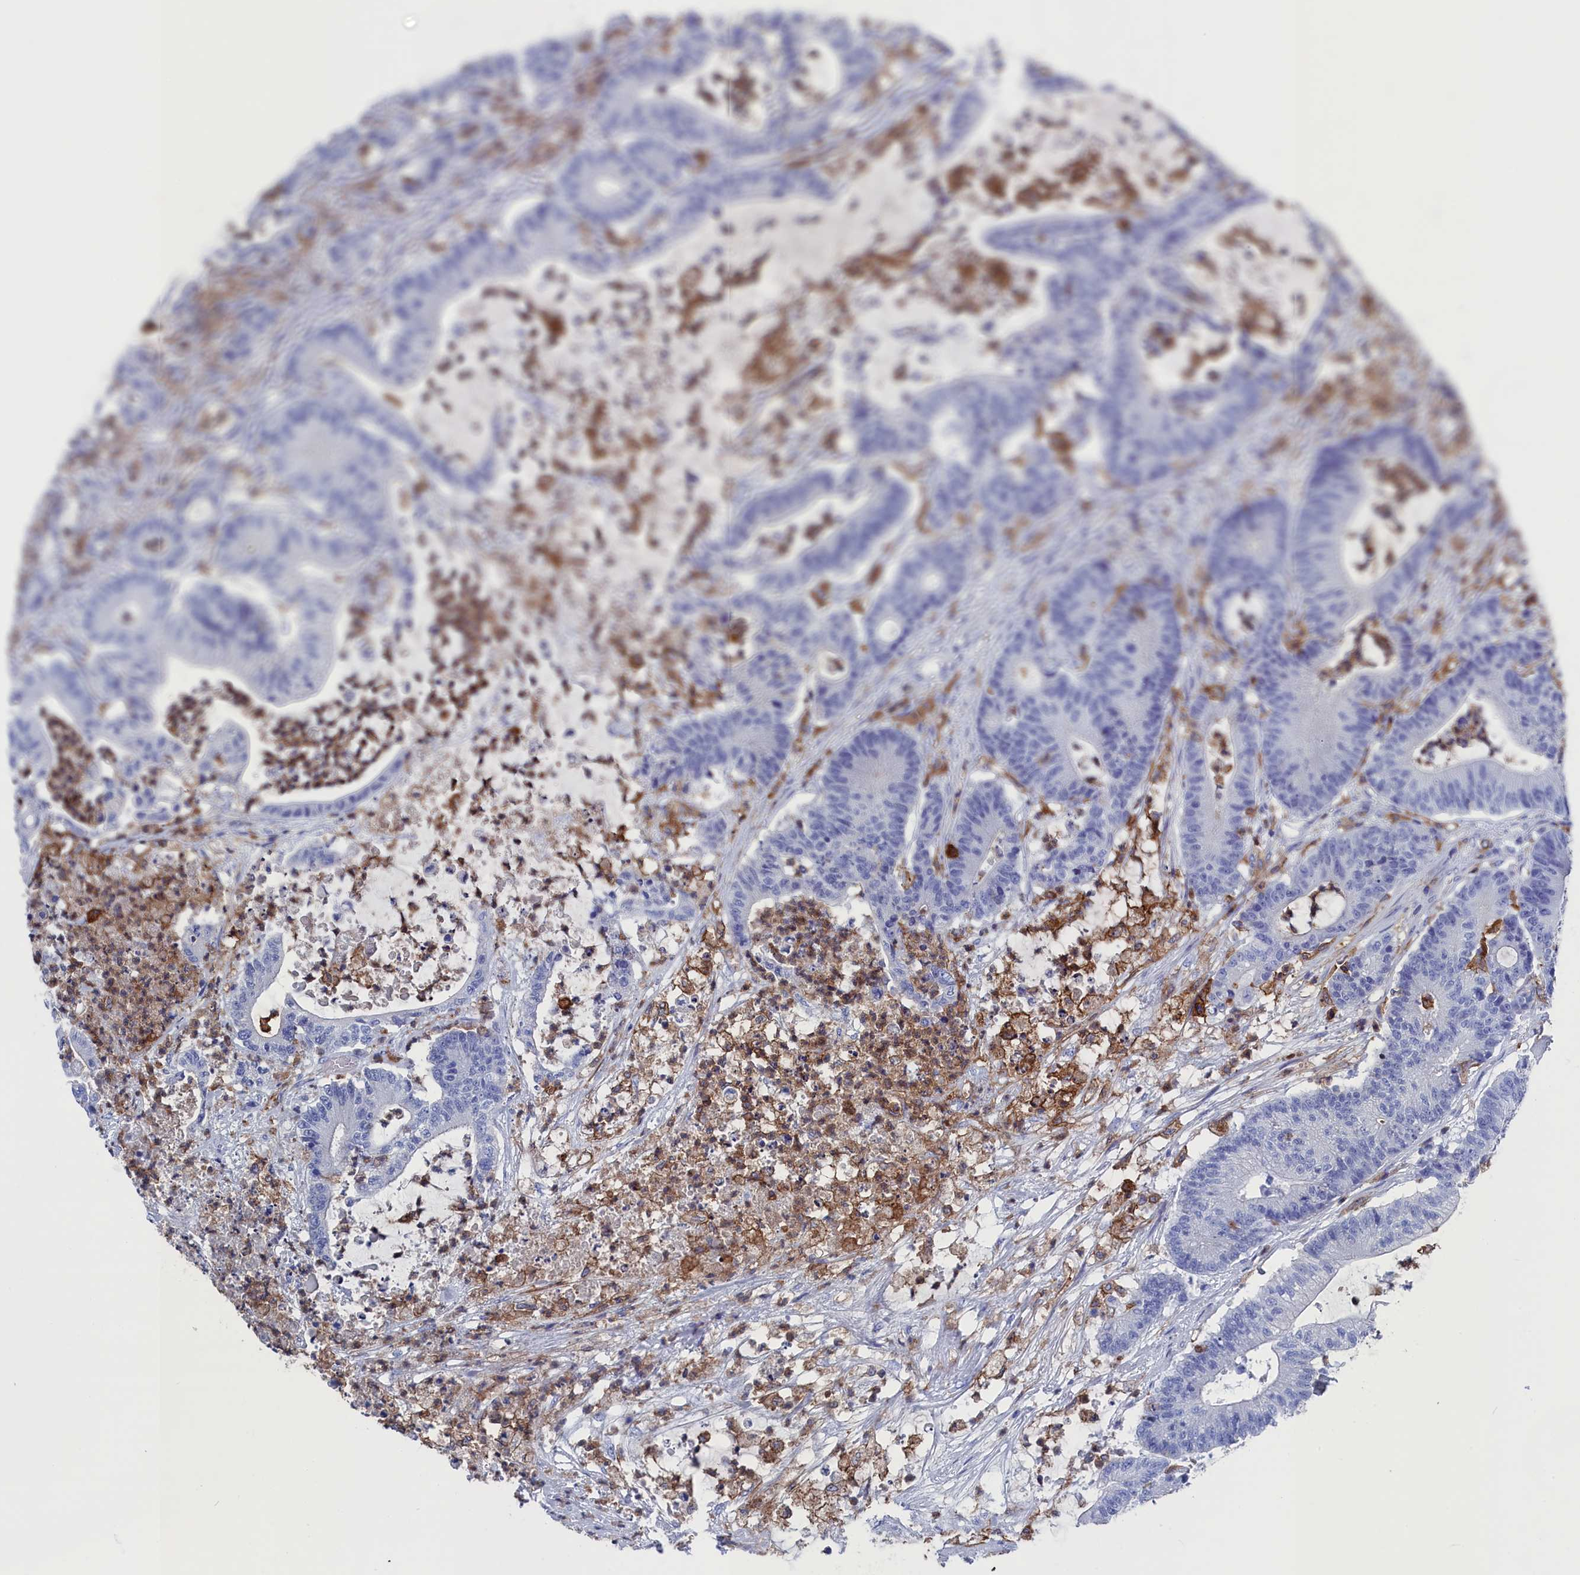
{"staining": {"intensity": "negative", "quantity": "none", "location": "none"}, "tissue": "colorectal cancer", "cell_type": "Tumor cells", "image_type": "cancer", "snomed": [{"axis": "morphology", "description": "Adenocarcinoma, NOS"}, {"axis": "topography", "description": "Colon"}], "caption": "Colorectal cancer was stained to show a protein in brown. There is no significant staining in tumor cells. (DAB immunohistochemistry (IHC), high magnification).", "gene": "TYROBP", "patient": {"sex": "female", "age": 84}}